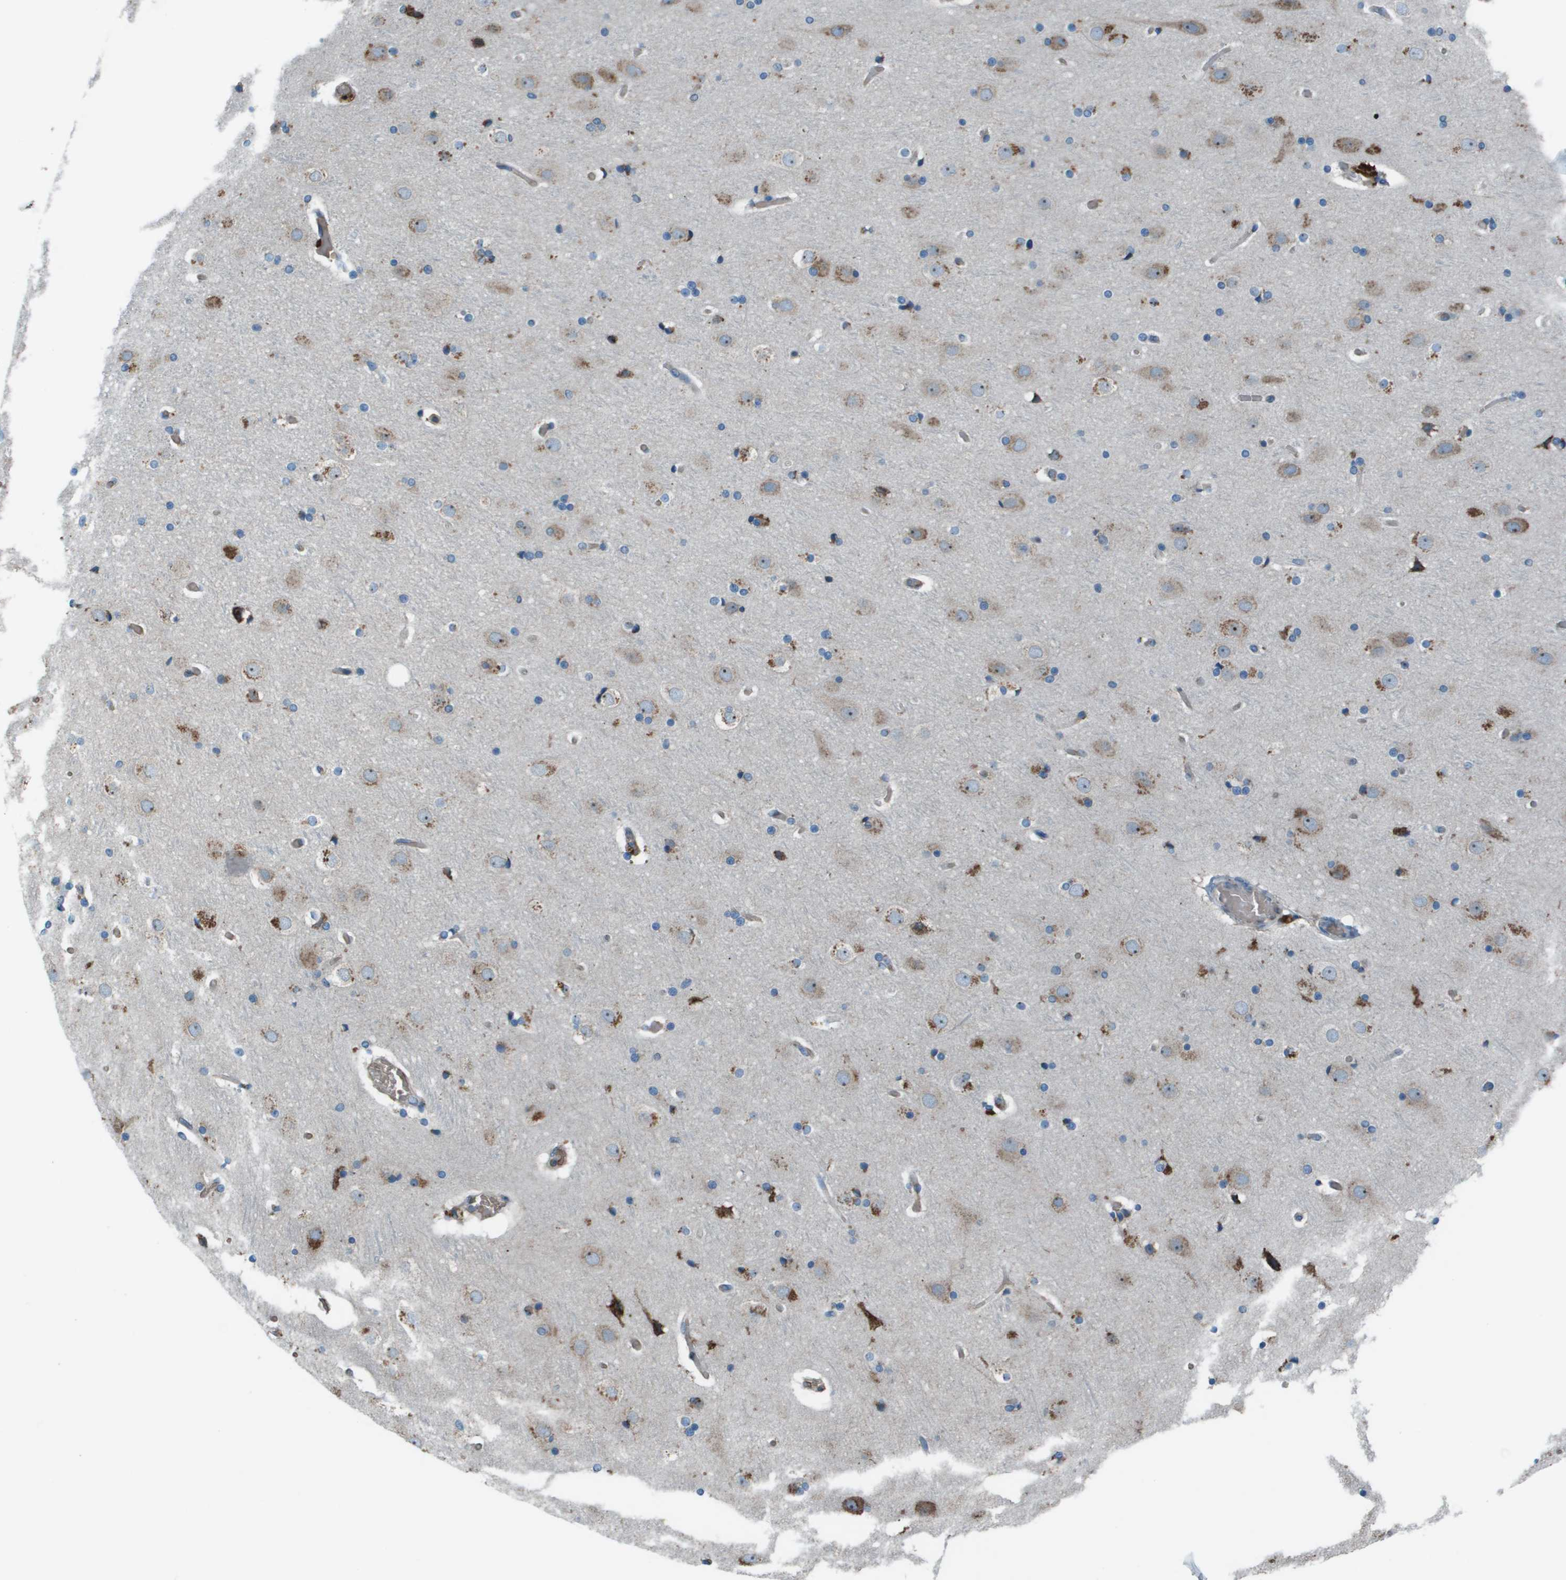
{"staining": {"intensity": "negative", "quantity": "none", "location": "none"}, "tissue": "cerebral cortex", "cell_type": "Endothelial cells", "image_type": "normal", "snomed": [{"axis": "morphology", "description": "Normal tissue, NOS"}, {"axis": "topography", "description": "Cerebral cortex"}], "caption": "High power microscopy histopathology image of an IHC image of benign cerebral cortex, revealing no significant positivity in endothelial cells.", "gene": "UTS2", "patient": {"sex": "male", "age": 57}}